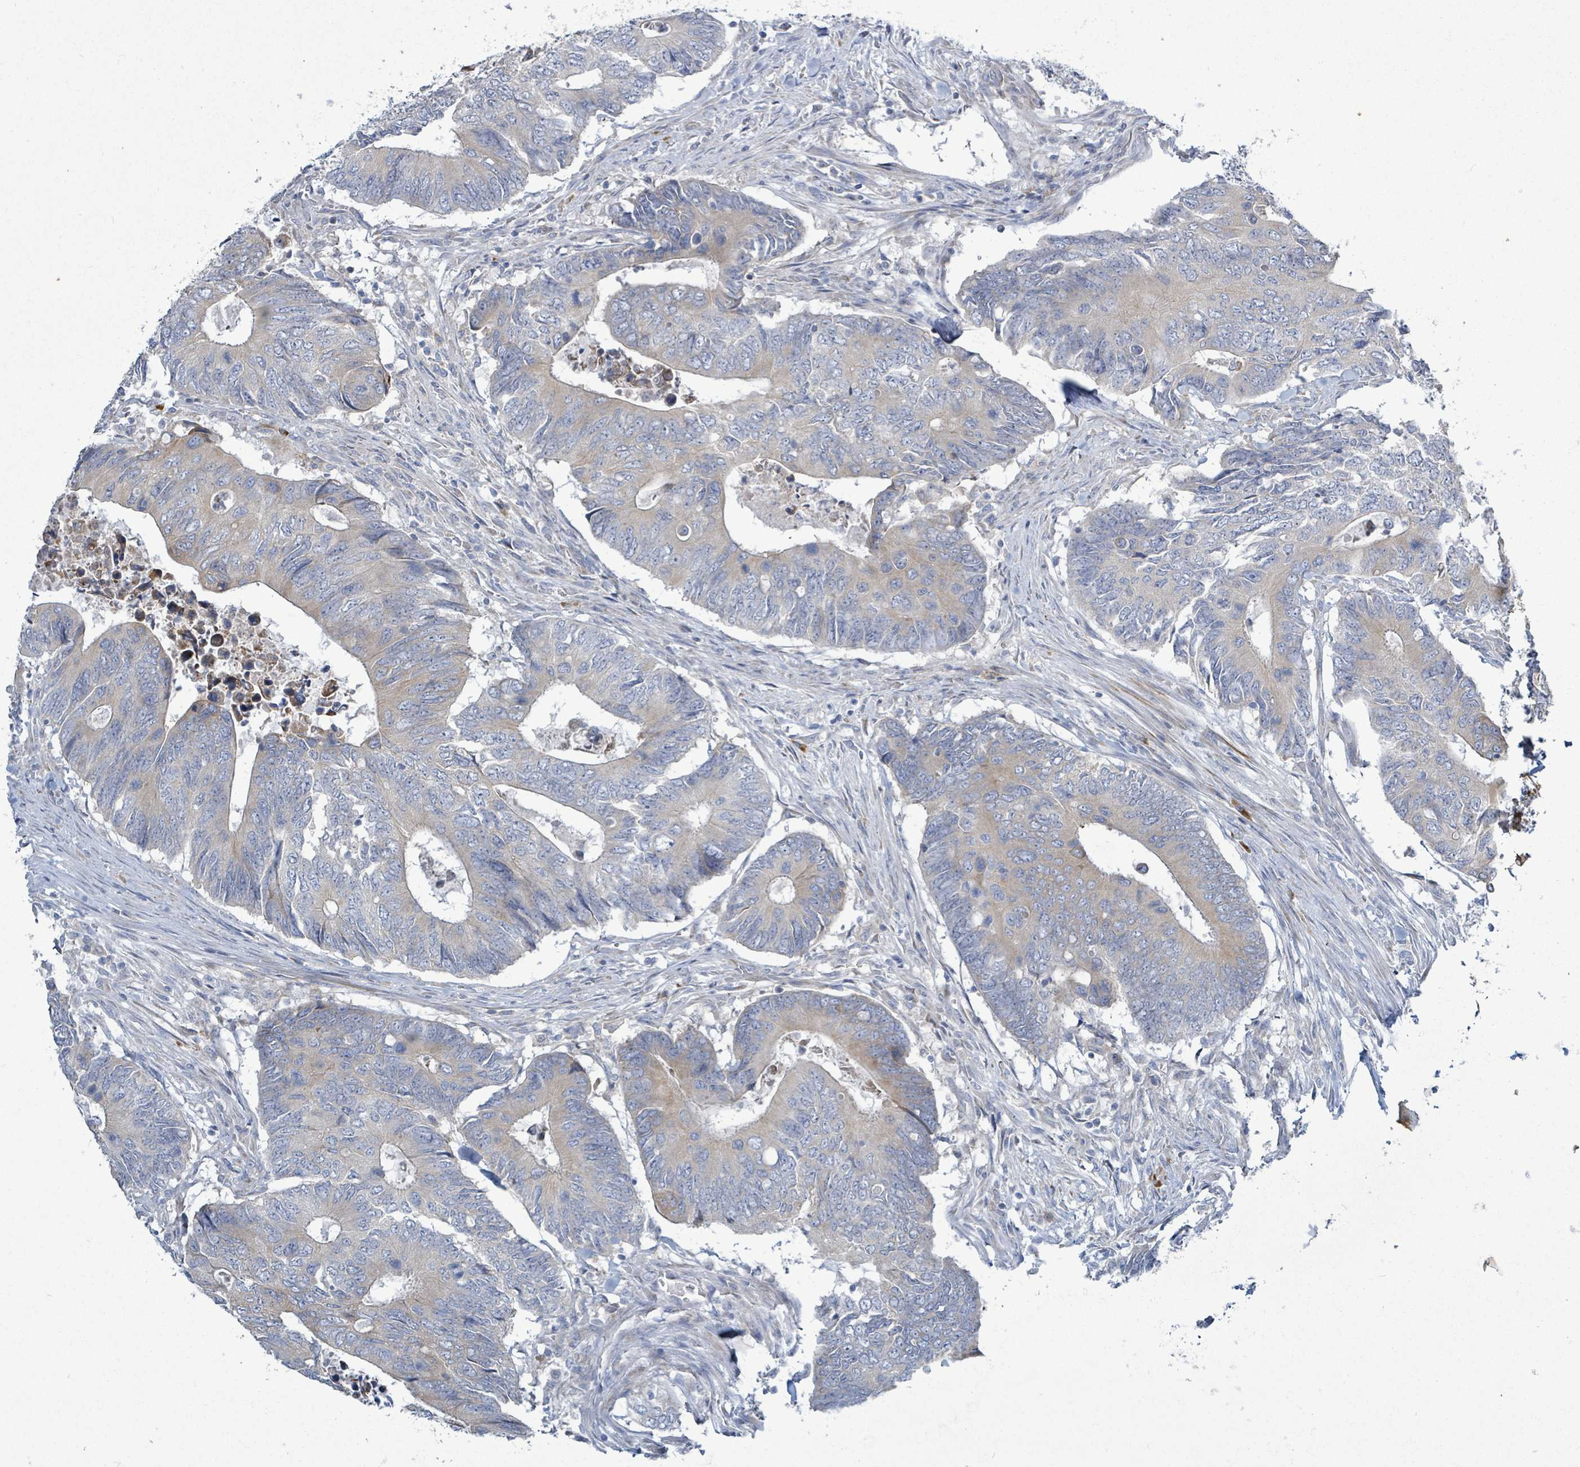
{"staining": {"intensity": "weak", "quantity": "25%-75%", "location": "cytoplasmic/membranous"}, "tissue": "colorectal cancer", "cell_type": "Tumor cells", "image_type": "cancer", "snomed": [{"axis": "morphology", "description": "Adenocarcinoma, NOS"}, {"axis": "topography", "description": "Colon"}], "caption": "Protein staining by immunohistochemistry (IHC) shows weak cytoplasmic/membranous expression in approximately 25%-75% of tumor cells in colorectal cancer (adenocarcinoma).", "gene": "SIRPB1", "patient": {"sex": "male", "age": 87}}